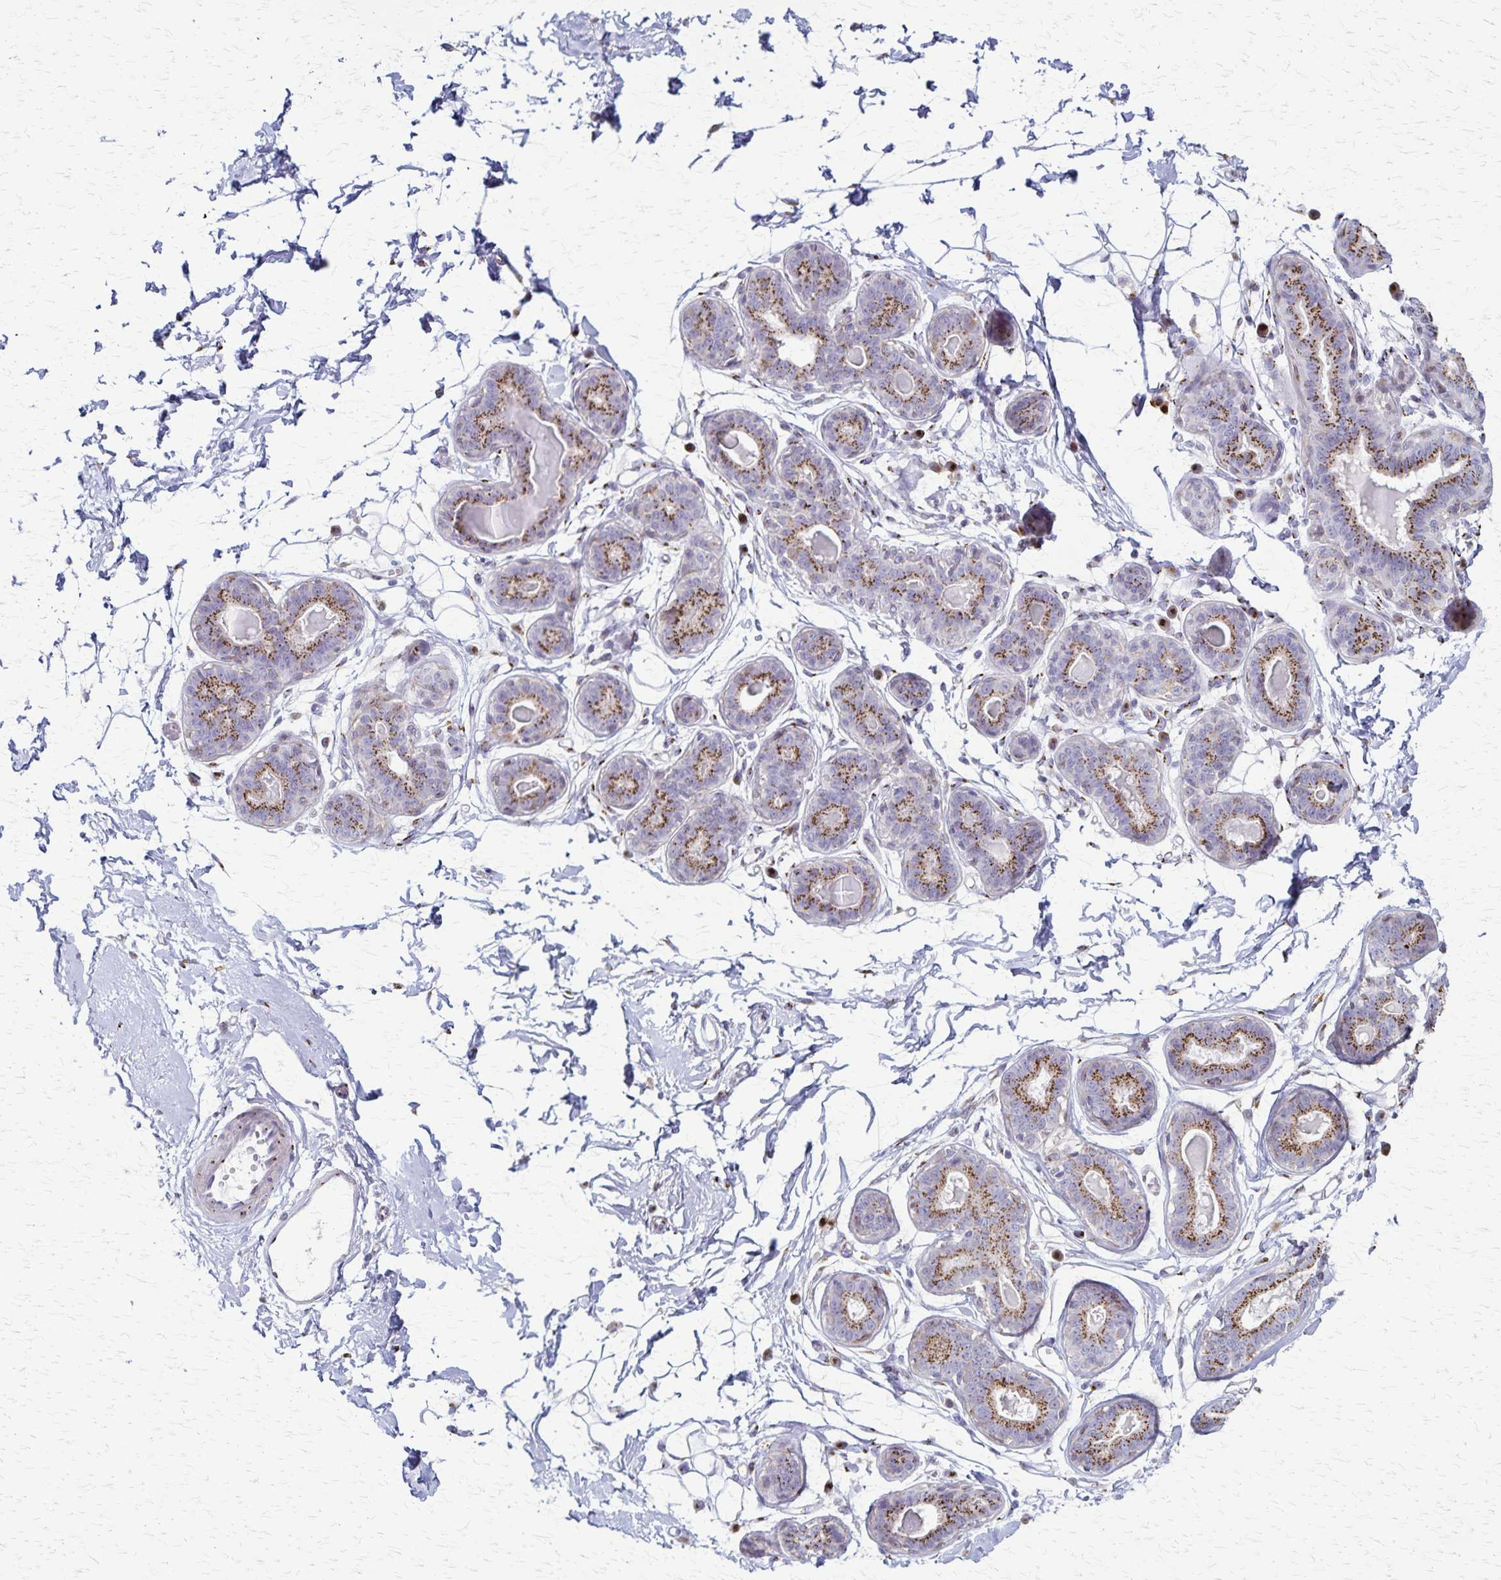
{"staining": {"intensity": "moderate", "quantity": "<25%", "location": "cytoplasmic/membranous"}, "tissue": "breast", "cell_type": "Adipocytes", "image_type": "normal", "snomed": [{"axis": "morphology", "description": "Normal tissue, NOS"}, {"axis": "topography", "description": "Breast"}], "caption": "High-magnification brightfield microscopy of unremarkable breast stained with DAB (brown) and counterstained with hematoxylin (blue). adipocytes exhibit moderate cytoplasmic/membranous staining is identified in about<25% of cells. The staining is performed using DAB brown chromogen to label protein expression. The nuclei are counter-stained blue using hematoxylin.", "gene": "MCFD2", "patient": {"sex": "female", "age": 45}}